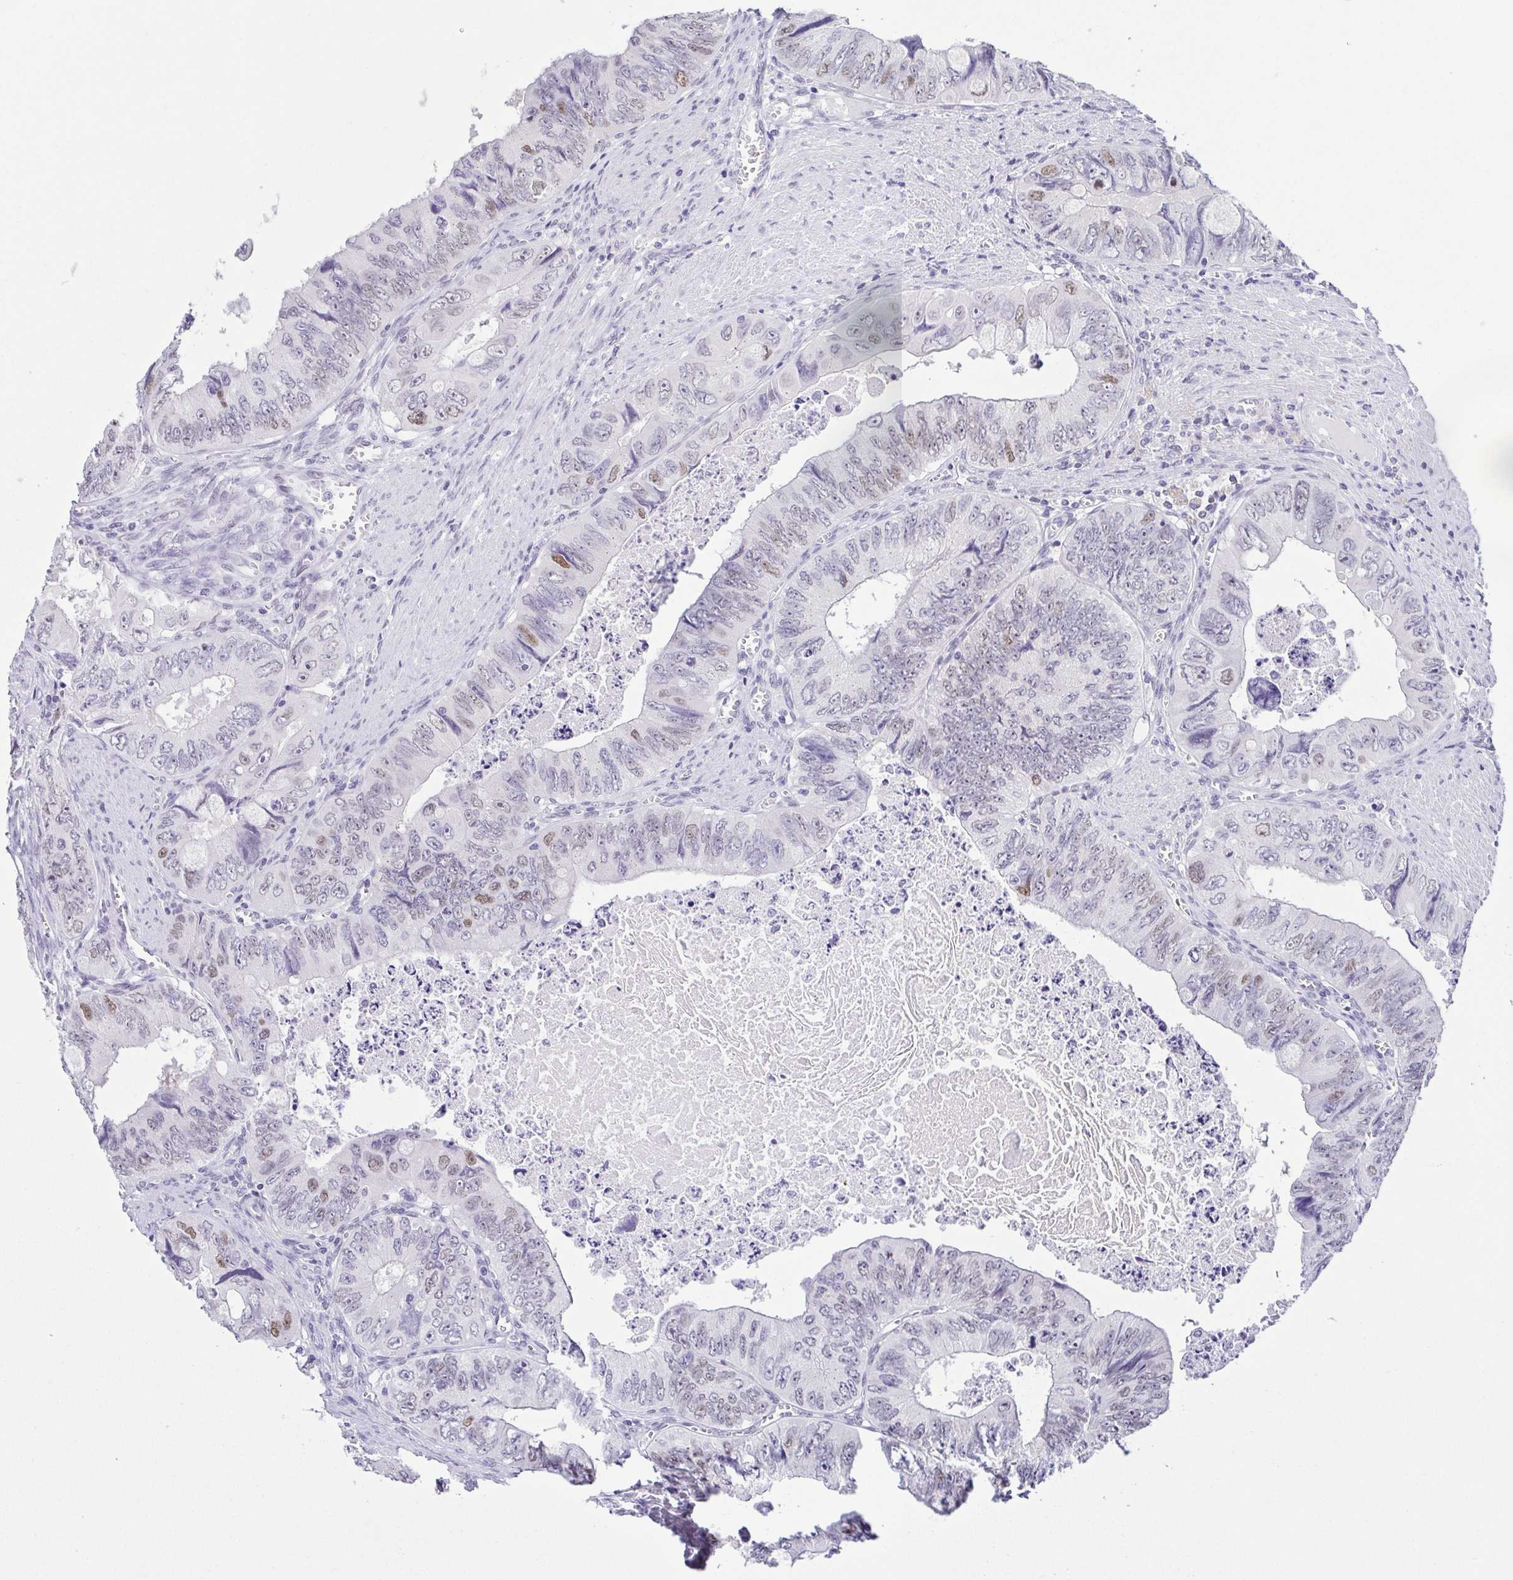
{"staining": {"intensity": "moderate", "quantity": "<25%", "location": "nuclear"}, "tissue": "colorectal cancer", "cell_type": "Tumor cells", "image_type": "cancer", "snomed": [{"axis": "morphology", "description": "Adenocarcinoma, NOS"}, {"axis": "topography", "description": "Colon"}], "caption": "A low amount of moderate nuclear positivity is appreciated in approximately <25% of tumor cells in colorectal cancer (adenocarcinoma) tissue.", "gene": "TCF3", "patient": {"sex": "female", "age": 84}}